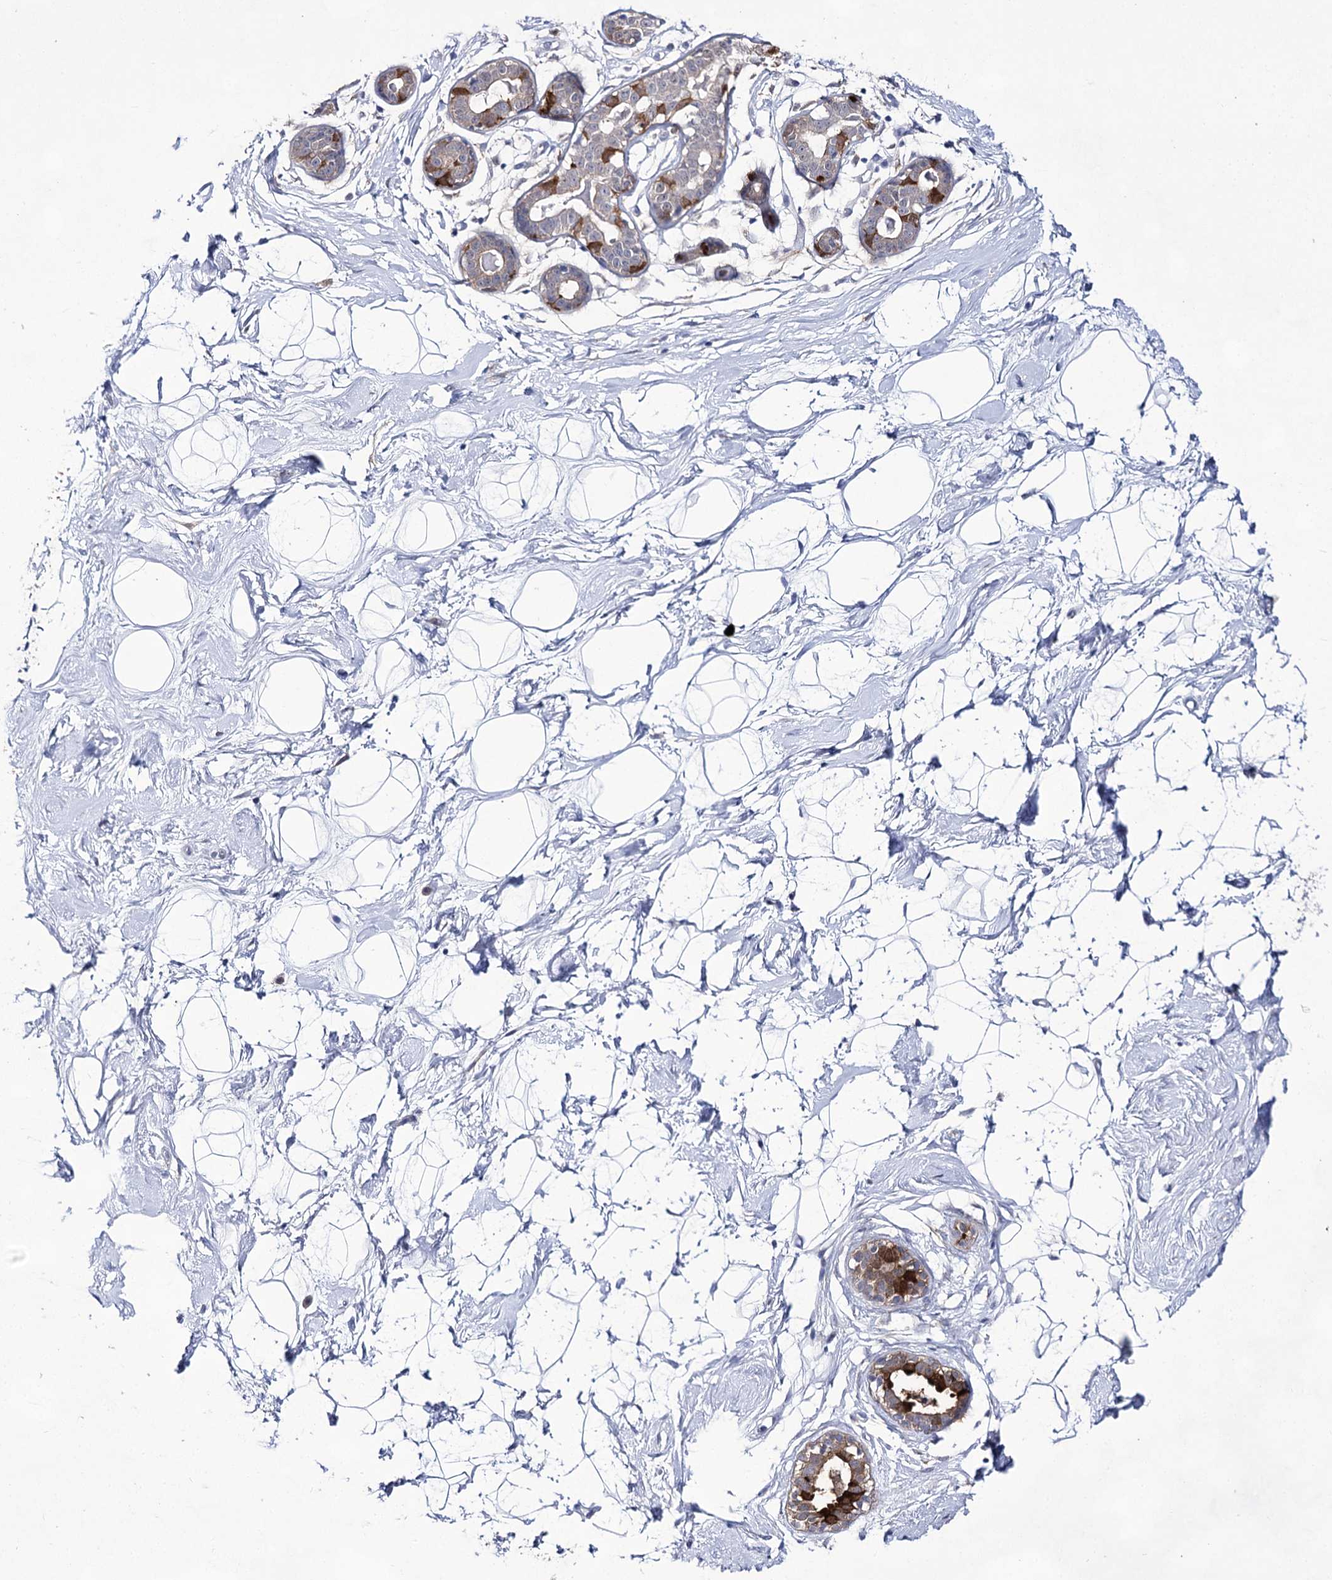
{"staining": {"intensity": "negative", "quantity": "none", "location": "none"}, "tissue": "breast", "cell_type": "Adipocytes", "image_type": "normal", "snomed": [{"axis": "morphology", "description": "Normal tissue, NOS"}, {"axis": "morphology", "description": "Adenoma, NOS"}, {"axis": "topography", "description": "Breast"}], "caption": "There is no significant staining in adipocytes of breast. (Brightfield microscopy of DAB immunohistochemistry (IHC) at high magnification).", "gene": "UGDH", "patient": {"sex": "female", "age": 23}}